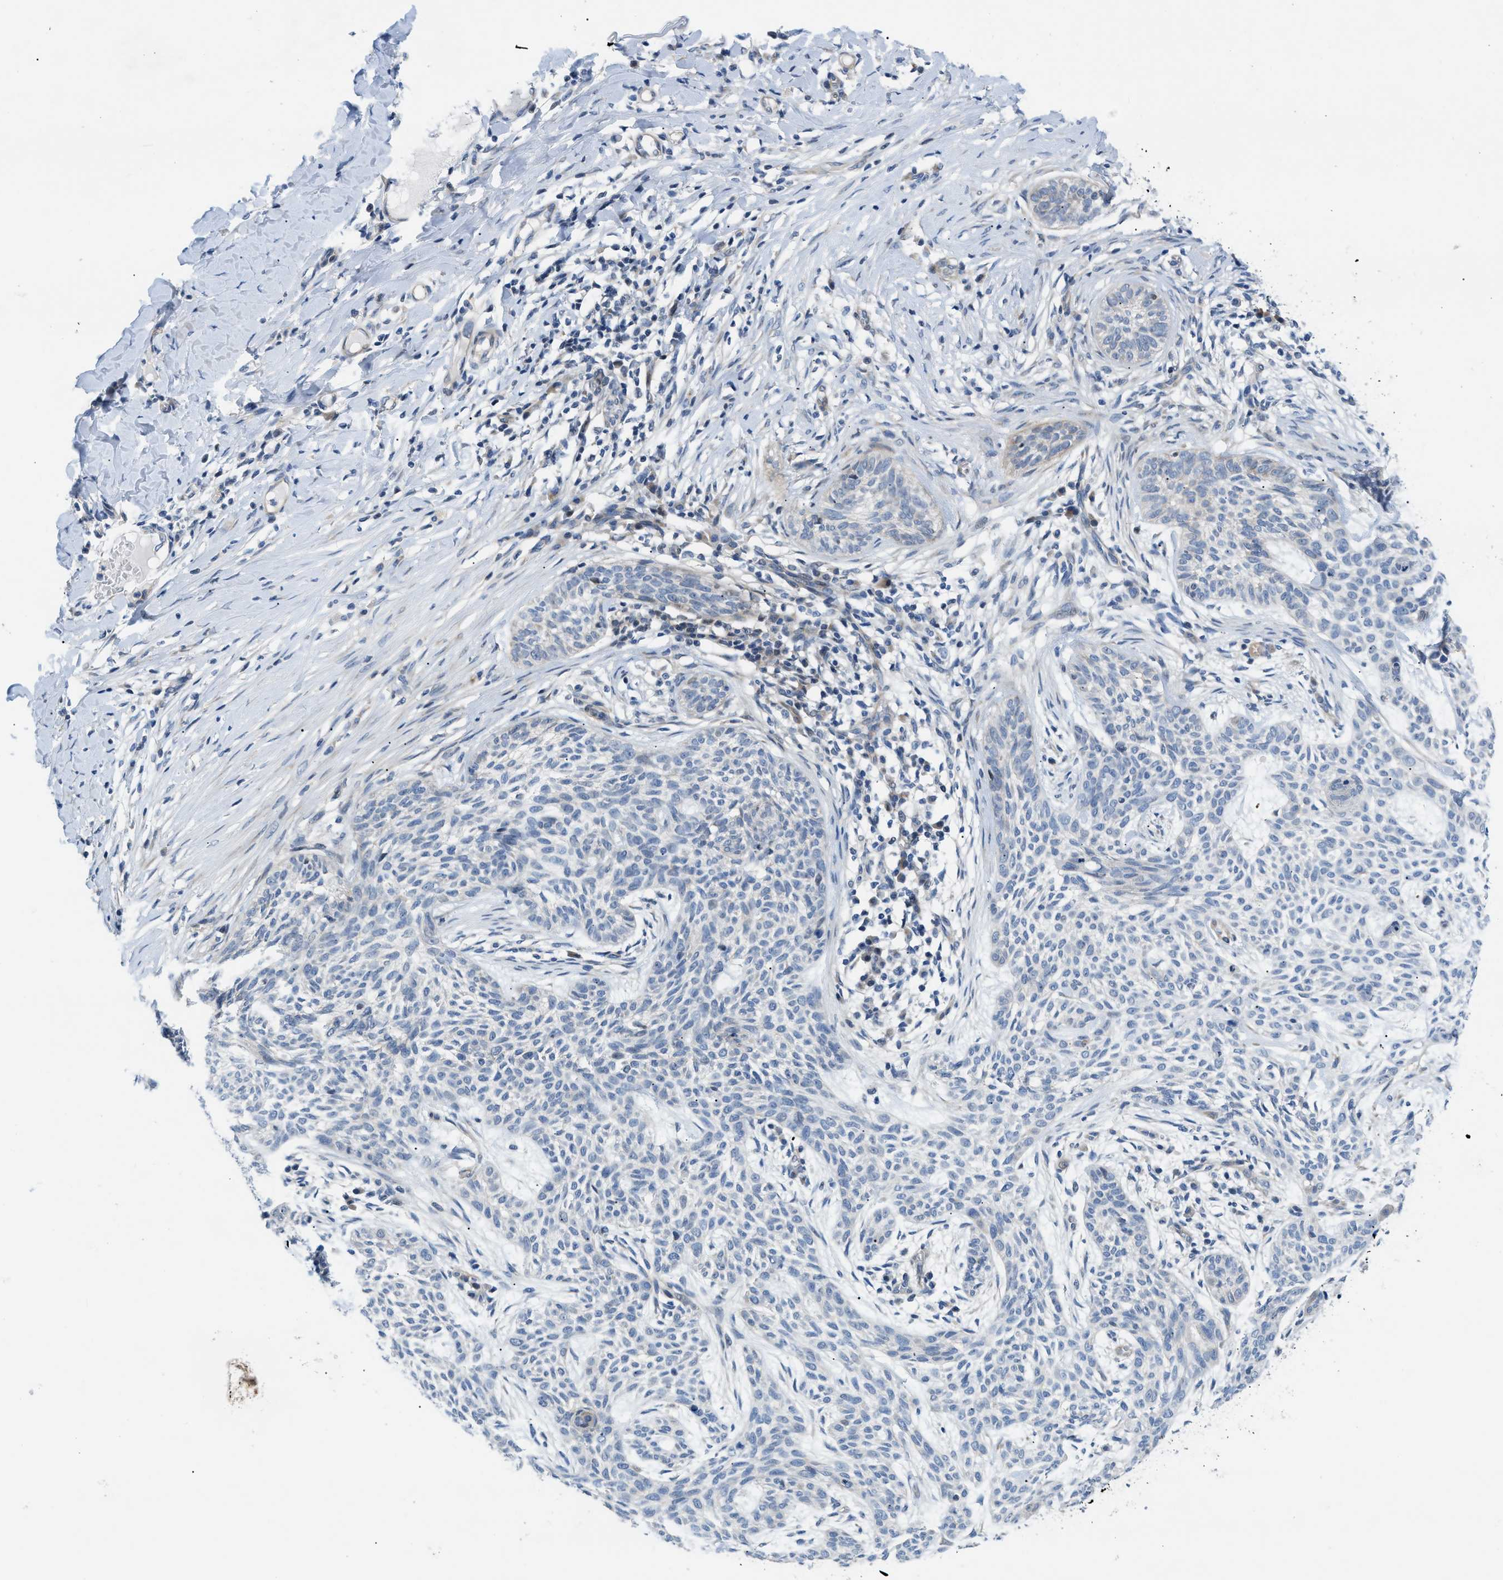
{"staining": {"intensity": "weak", "quantity": "<25%", "location": "cytoplasmic/membranous"}, "tissue": "skin cancer", "cell_type": "Tumor cells", "image_type": "cancer", "snomed": [{"axis": "morphology", "description": "Basal cell carcinoma"}, {"axis": "topography", "description": "Skin"}], "caption": "An immunohistochemistry (IHC) image of basal cell carcinoma (skin) is shown. There is no staining in tumor cells of basal cell carcinoma (skin).", "gene": "FDCSP", "patient": {"sex": "female", "age": 59}}